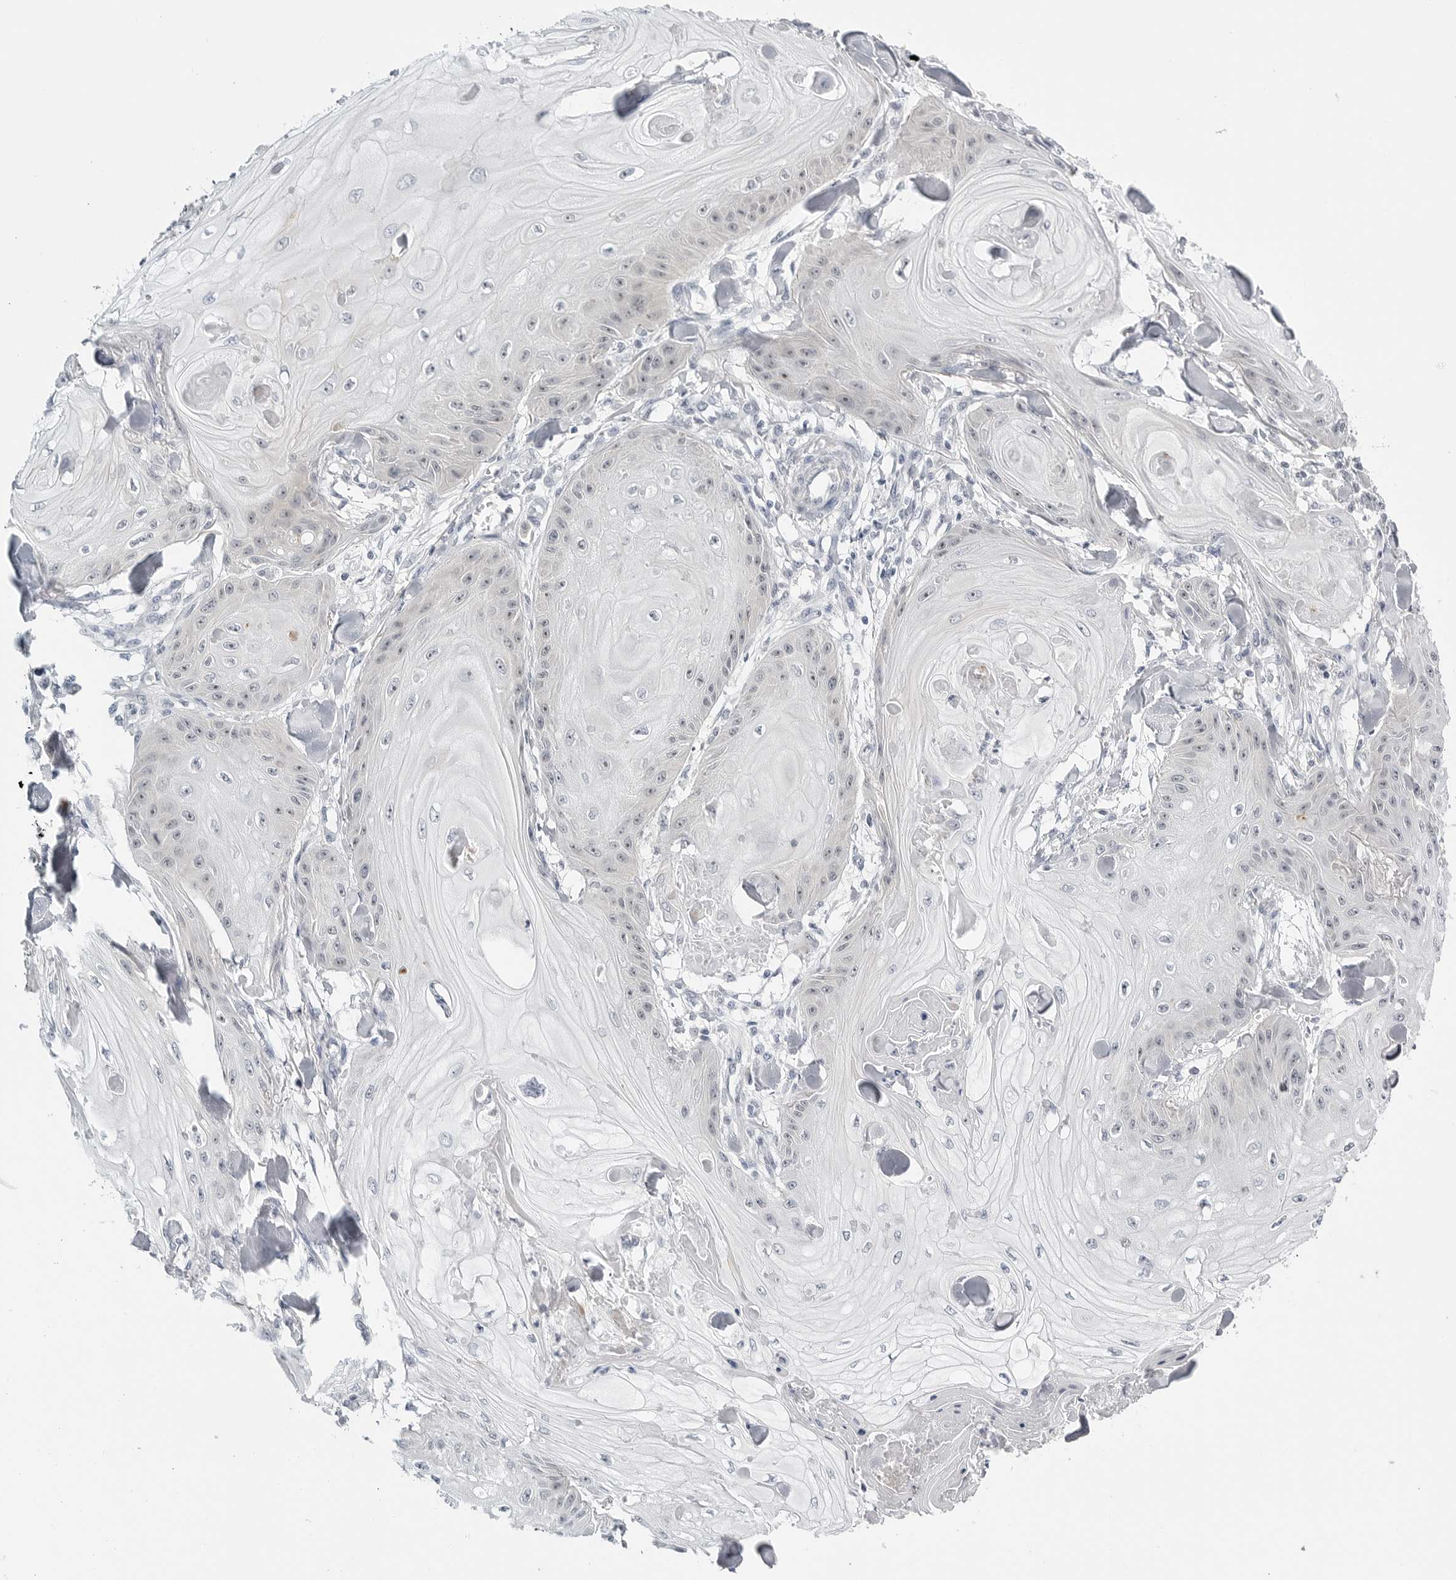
{"staining": {"intensity": "negative", "quantity": "none", "location": "none"}, "tissue": "skin cancer", "cell_type": "Tumor cells", "image_type": "cancer", "snomed": [{"axis": "morphology", "description": "Squamous cell carcinoma, NOS"}, {"axis": "topography", "description": "Skin"}], "caption": "DAB (3,3'-diaminobenzidine) immunohistochemical staining of skin cancer demonstrates no significant staining in tumor cells.", "gene": "MAP2K5", "patient": {"sex": "male", "age": 74}}